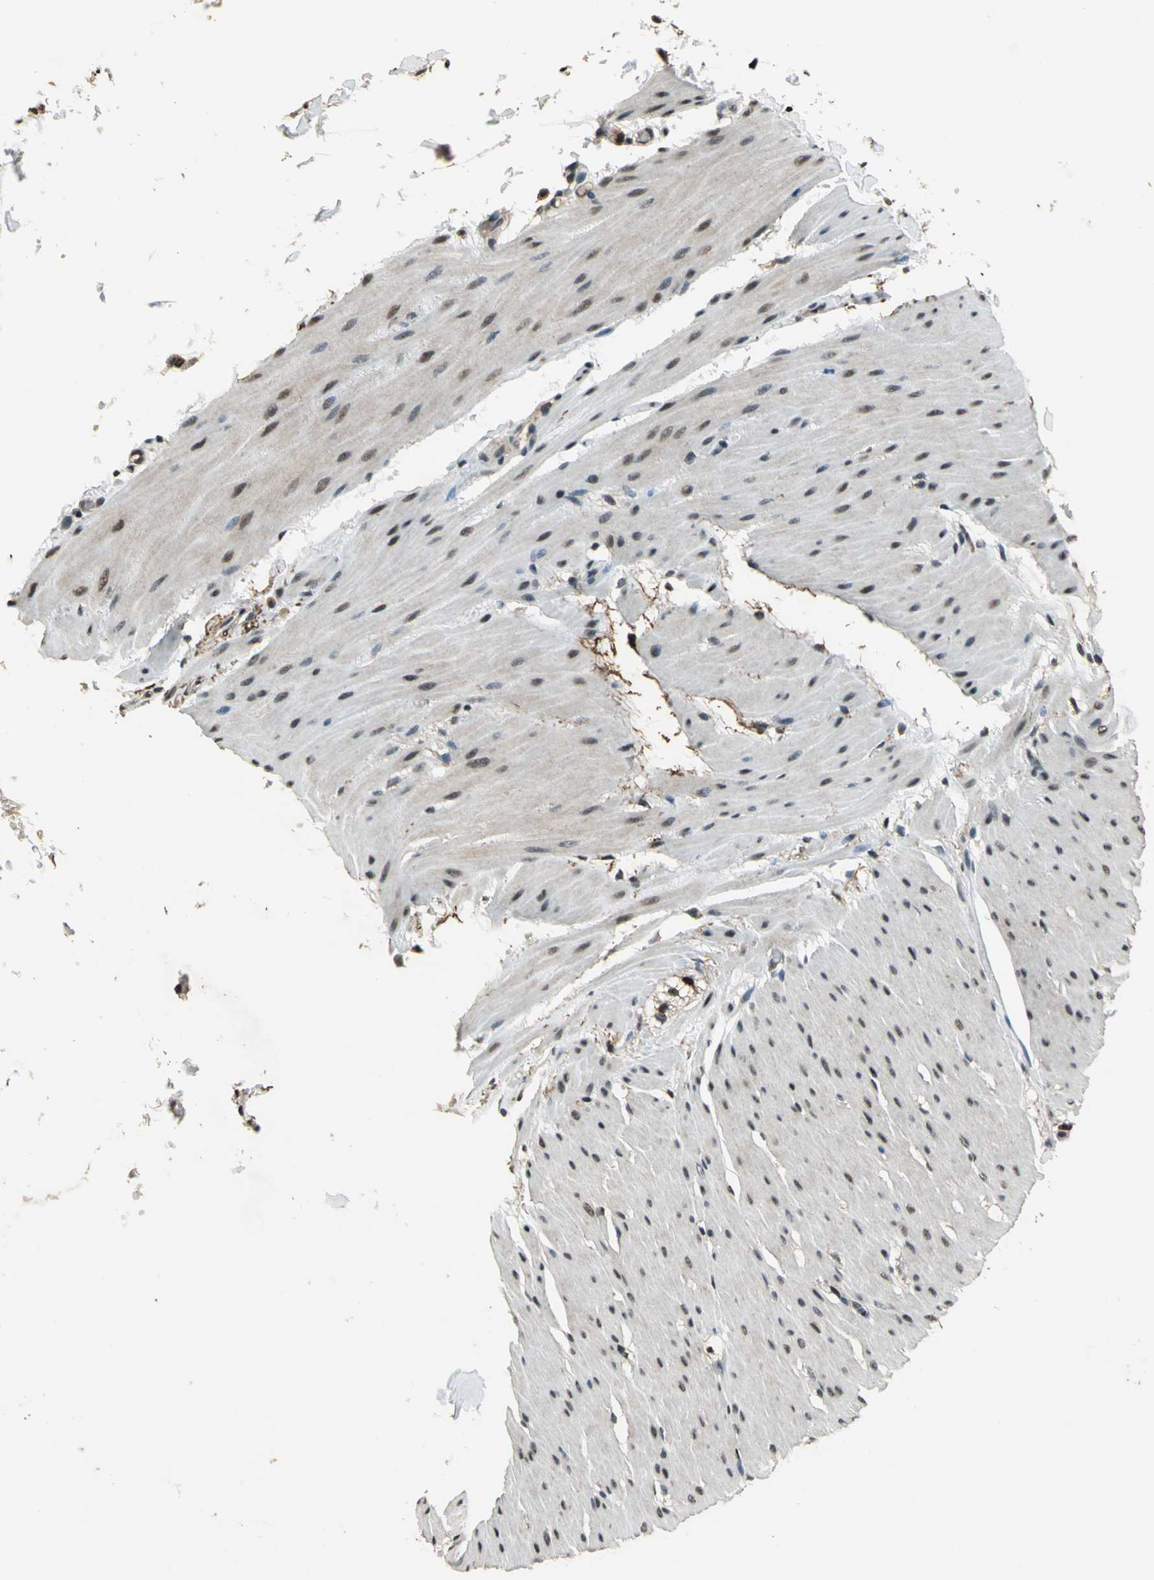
{"staining": {"intensity": "moderate", "quantity": "25%-75%", "location": "nuclear"}, "tissue": "smooth muscle", "cell_type": "Smooth muscle cells", "image_type": "normal", "snomed": [{"axis": "morphology", "description": "Normal tissue, NOS"}, {"axis": "topography", "description": "Smooth muscle"}, {"axis": "topography", "description": "Colon"}], "caption": "Immunohistochemistry of benign human smooth muscle reveals medium levels of moderate nuclear positivity in approximately 25%-75% of smooth muscle cells. (DAB IHC with brightfield microscopy, high magnification).", "gene": "MIS18BP1", "patient": {"sex": "male", "age": 67}}